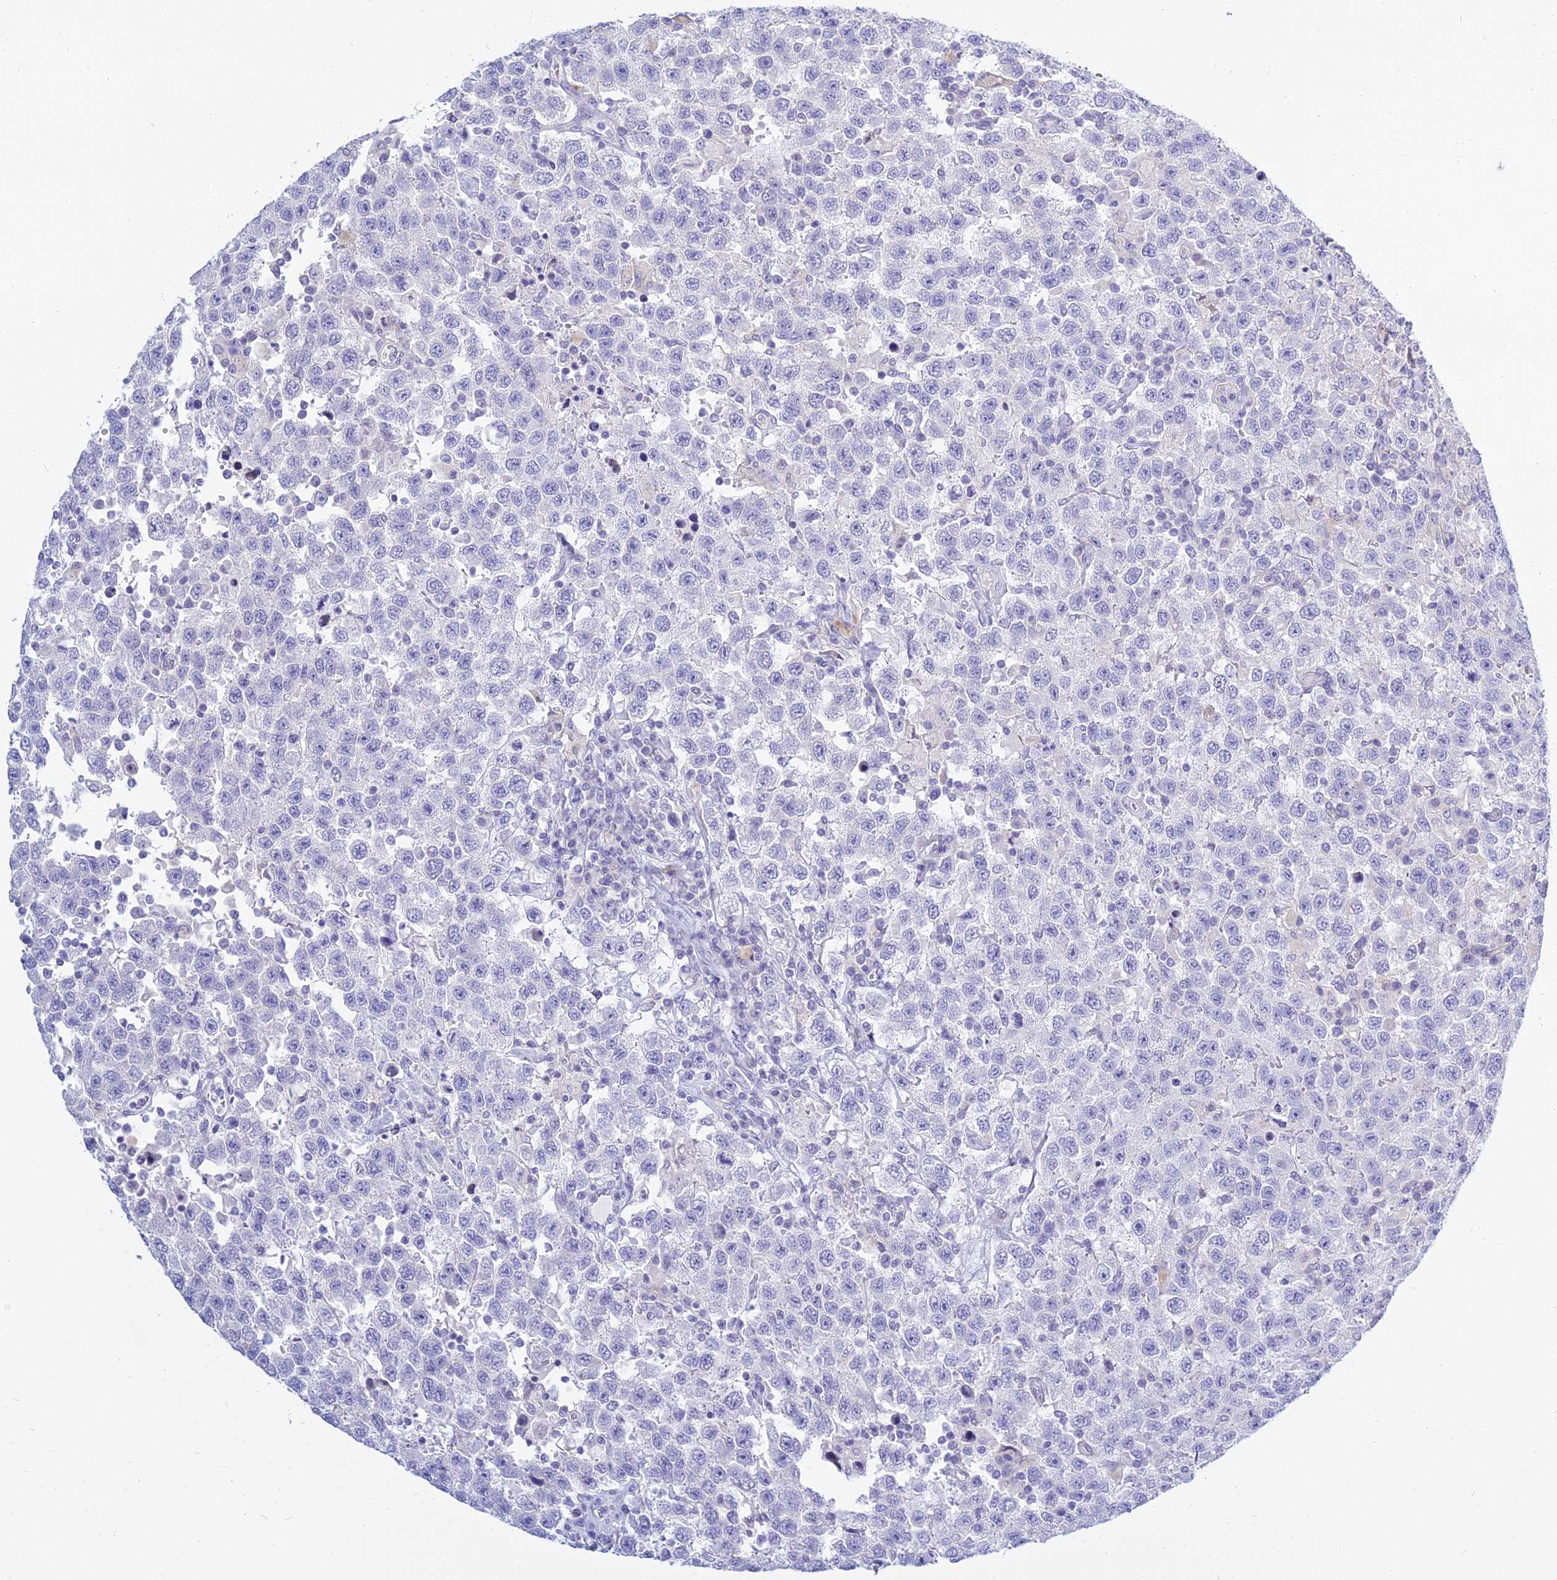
{"staining": {"intensity": "negative", "quantity": "none", "location": "none"}, "tissue": "testis cancer", "cell_type": "Tumor cells", "image_type": "cancer", "snomed": [{"axis": "morphology", "description": "Seminoma, NOS"}, {"axis": "topography", "description": "Testis"}], "caption": "Tumor cells are negative for brown protein staining in testis cancer (seminoma).", "gene": "SMIM24", "patient": {"sex": "male", "age": 41}}